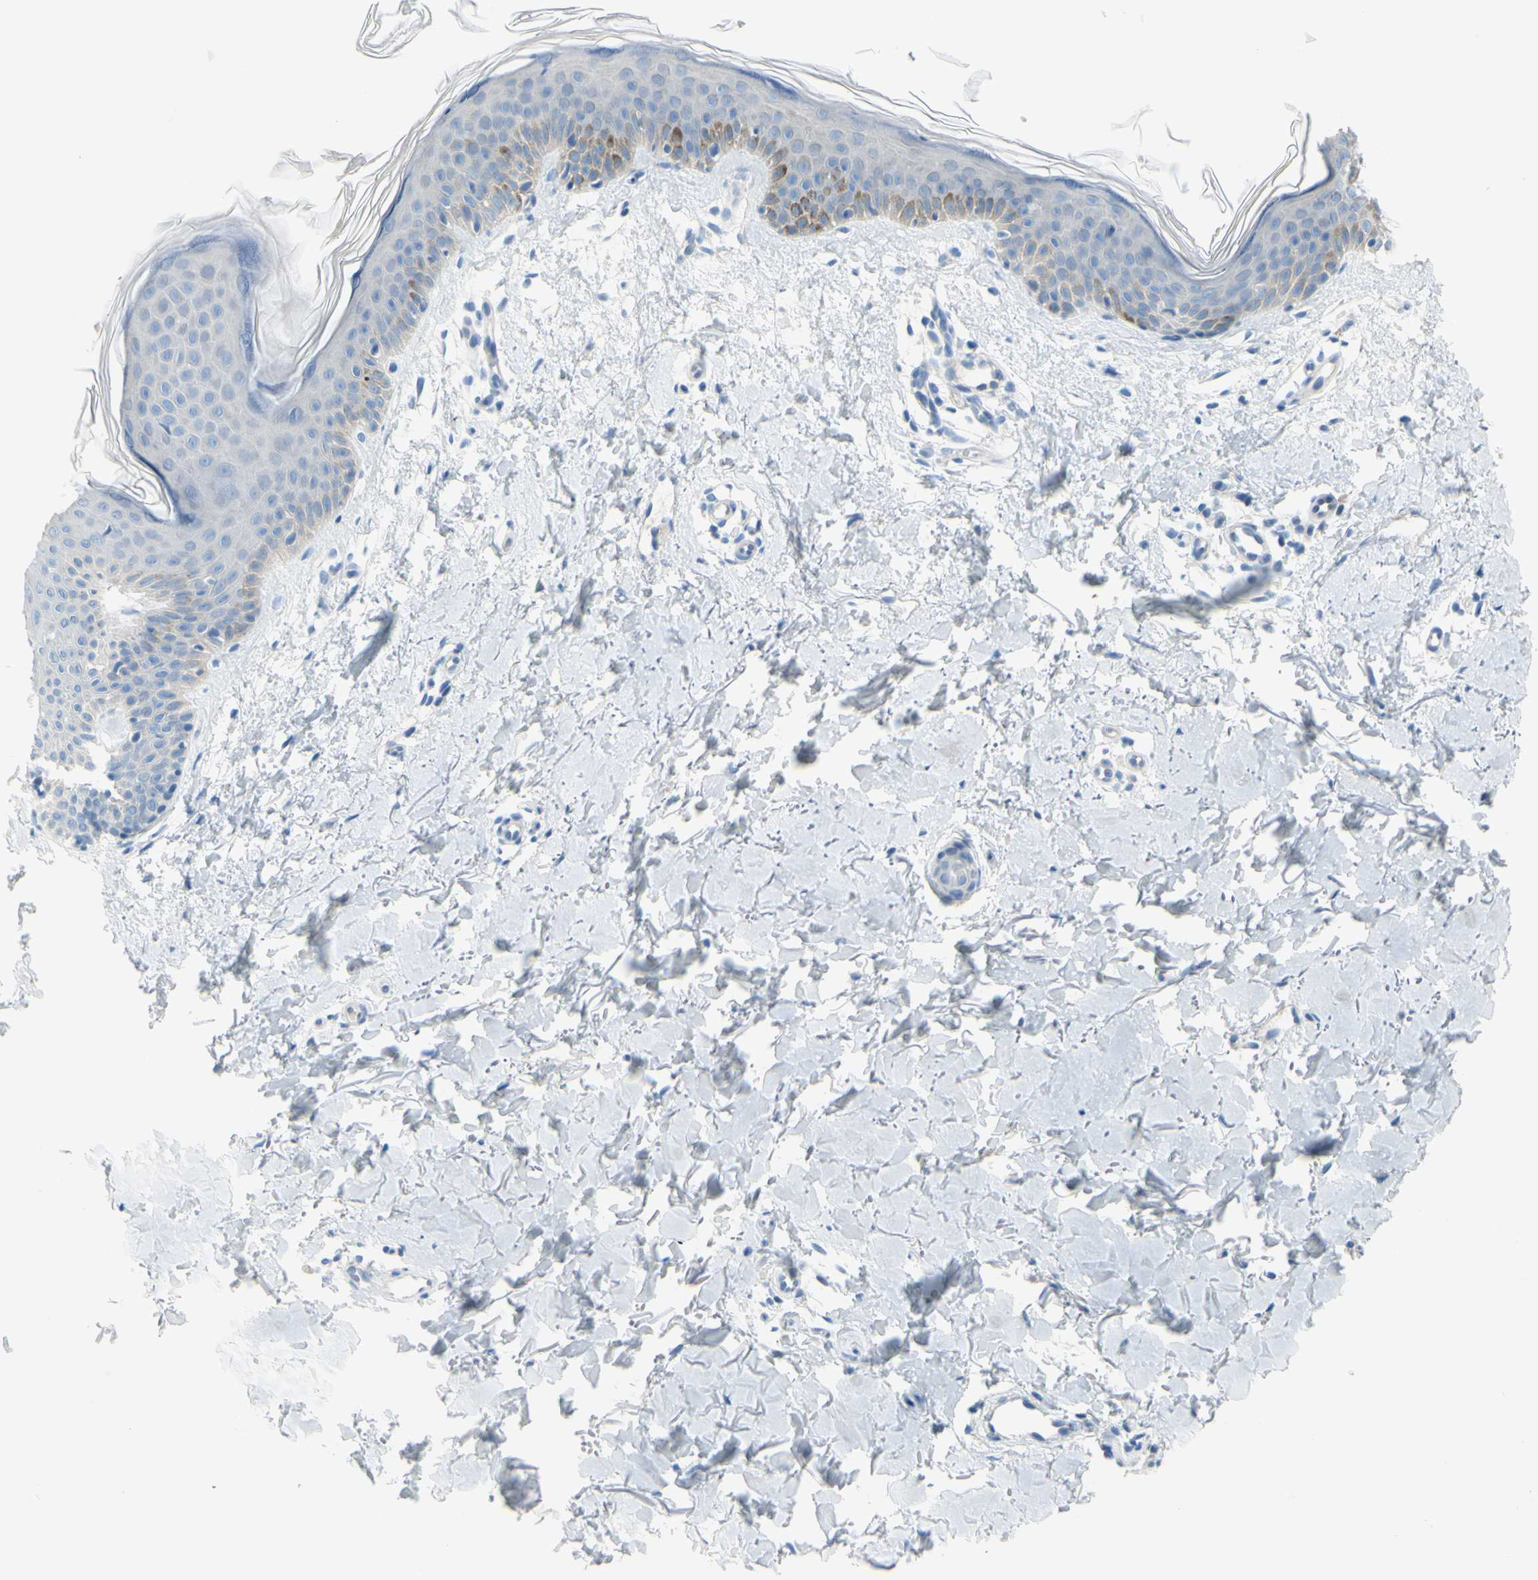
{"staining": {"intensity": "negative", "quantity": "none", "location": "none"}, "tissue": "skin", "cell_type": "Fibroblasts", "image_type": "normal", "snomed": [{"axis": "morphology", "description": "Normal tissue, NOS"}, {"axis": "topography", "description": "Skin"}], "caption": "IHC histopathology image of normal human skin stained for a protein (brown), which shows no expression in fibroblasts.", "gene": "SLC1A2", "patient": {"sex": "female", "age": 56}}